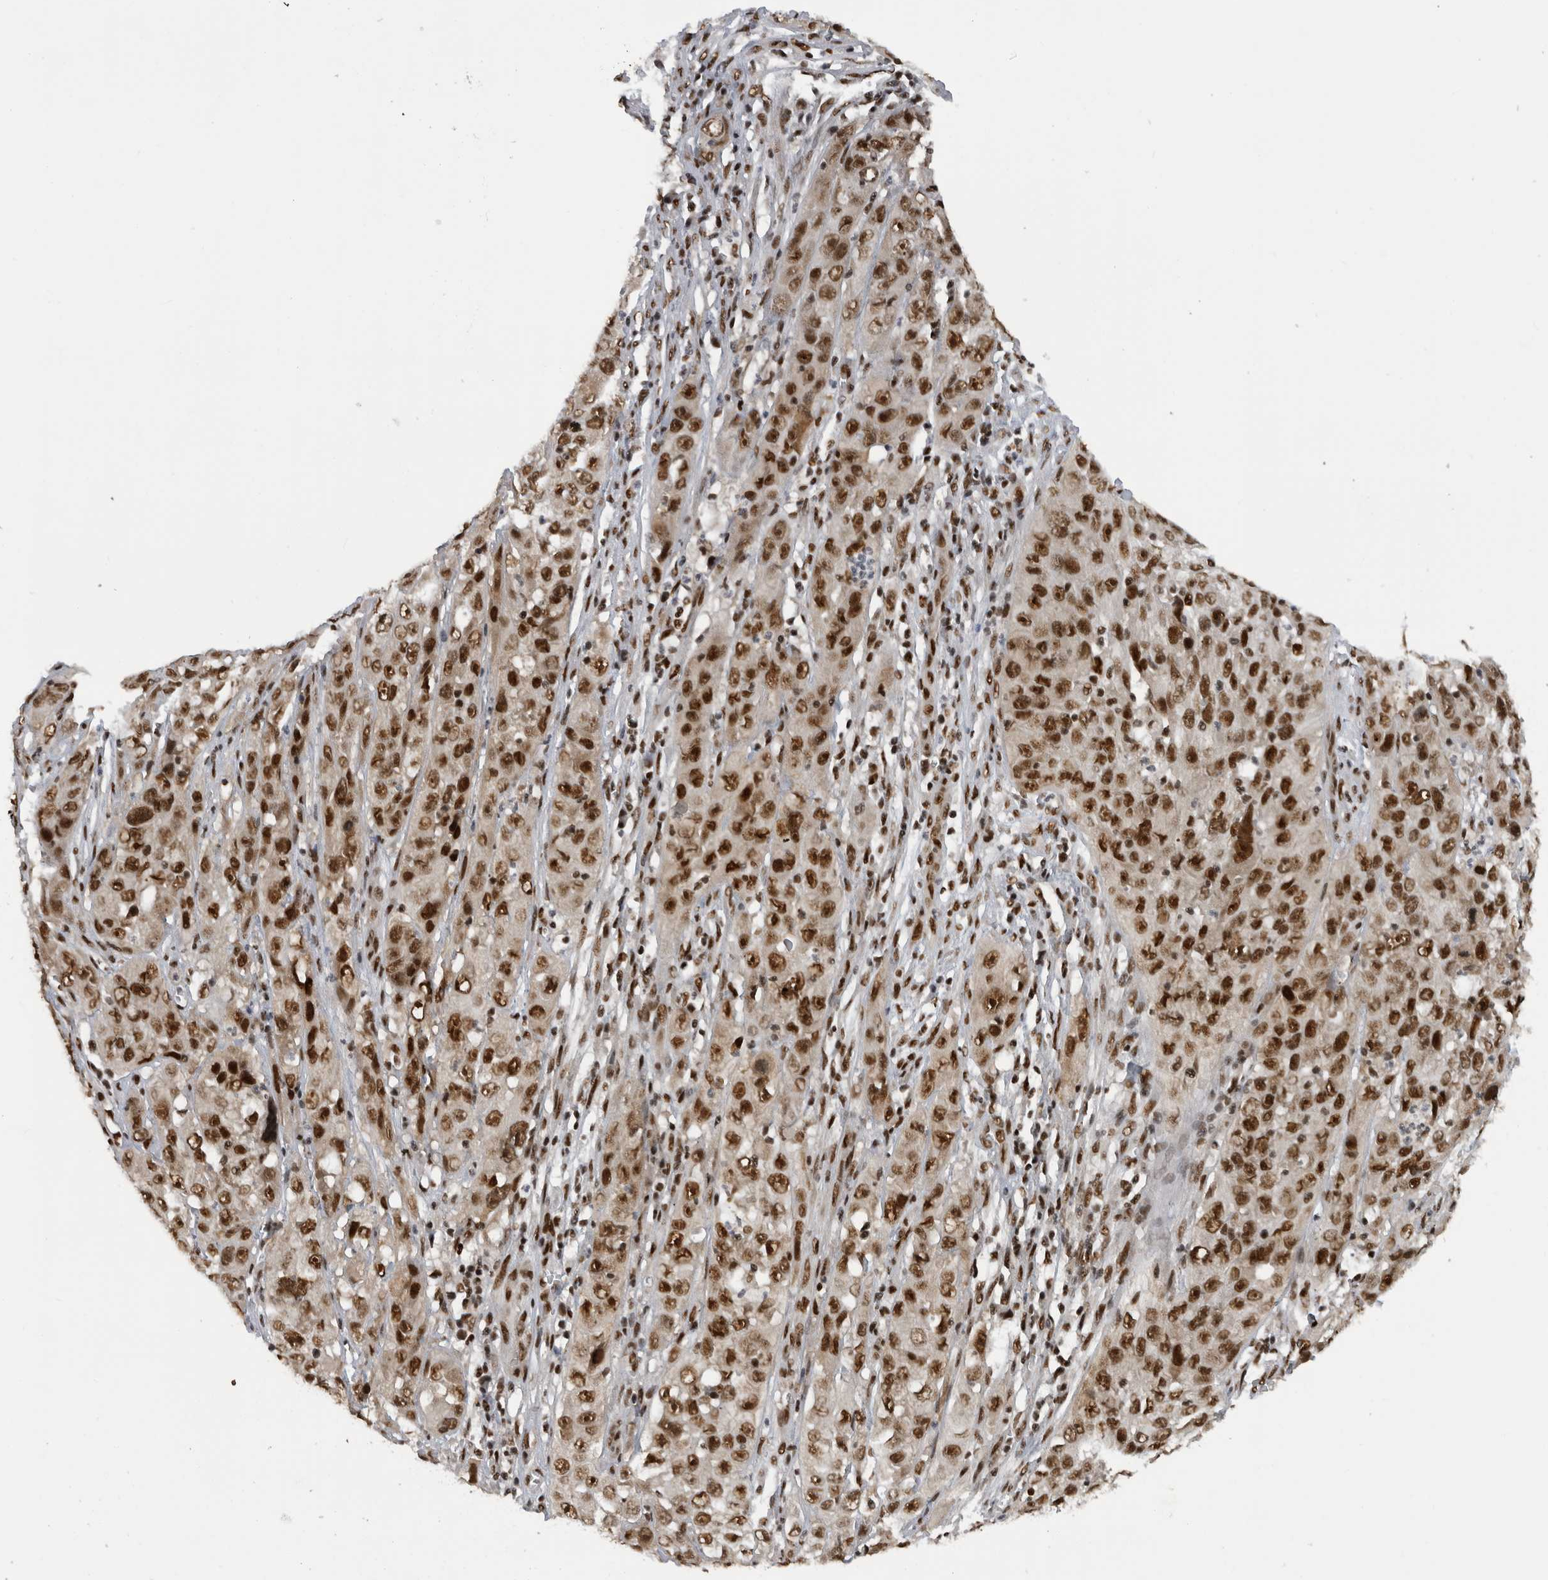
{"staining": {"intensity": "strong", "quantity": ">75%", "location": "nuclear"}, "tissue": "cervical cancer", "cell_type": "Tumor cells", "image_type": "cancer", "snomed": [{"axis": "morphology", "description": "Squamous cell carcinoma, NOS"}, {"axis": "topography", "description": "Cervix"}], "caption": "Strong nuclear protein positivity is present in approximately >75% of tumor cells in cervical cancer.", "gene": "ZSCAN2", "patient": {"sex": "female", "age": 32}}